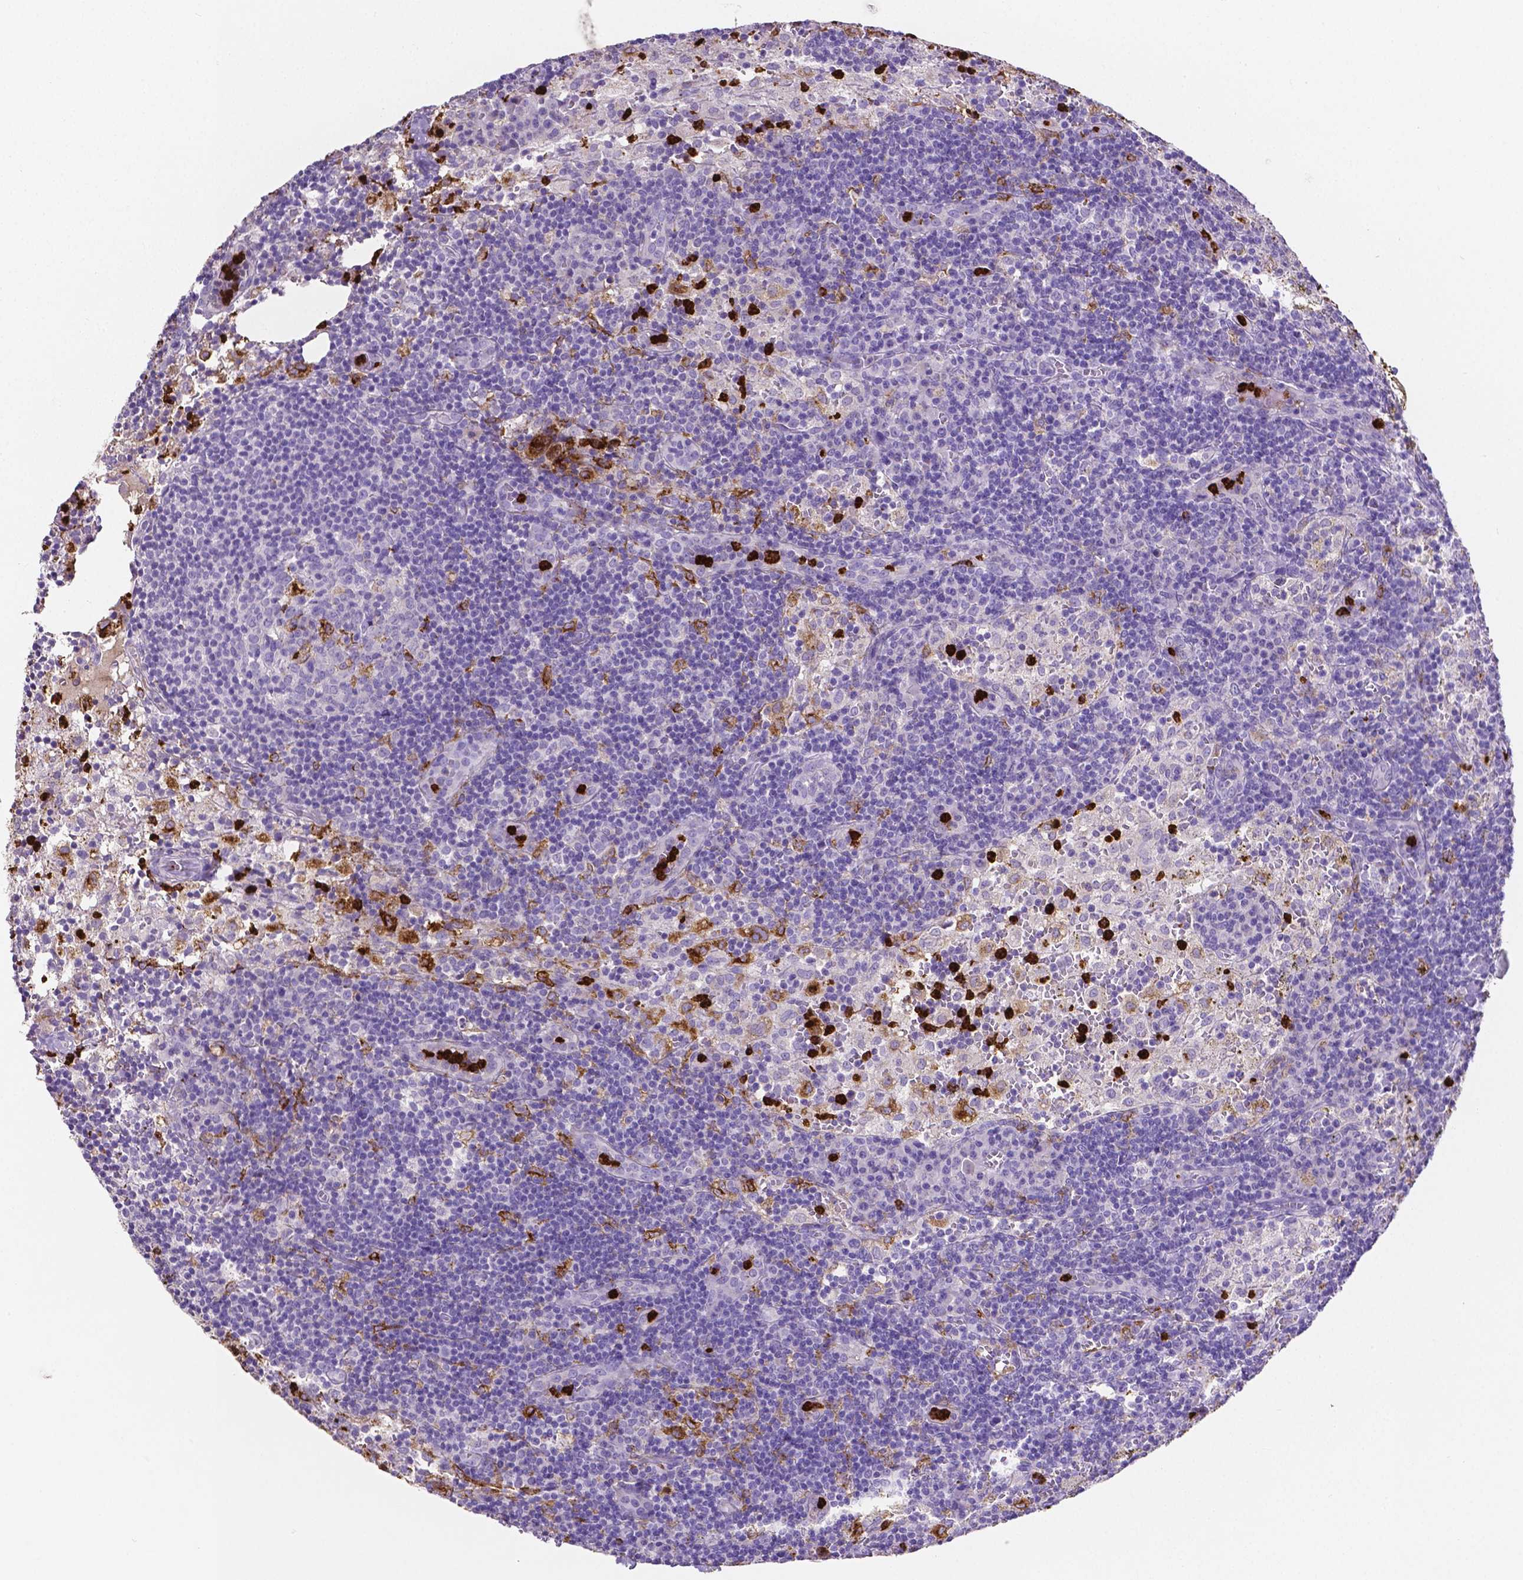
{"staining": {"intensity": "negative", "quantity": "none", "location": "none"}, "tissue": "lymph node", "cell_type": "Germinal center cells", "image_type": "normal", "snomed": [{"axis": "morphology", "description": "Normal tissue, NOS"}, {"axis": "topography", "description": "Lymph node"}], "caption": "IHC of normal human lymph node demonstrates no expression in germinal center cells.", "gene": "MMP9", "patient": {"sex": "male", "age": 62}}